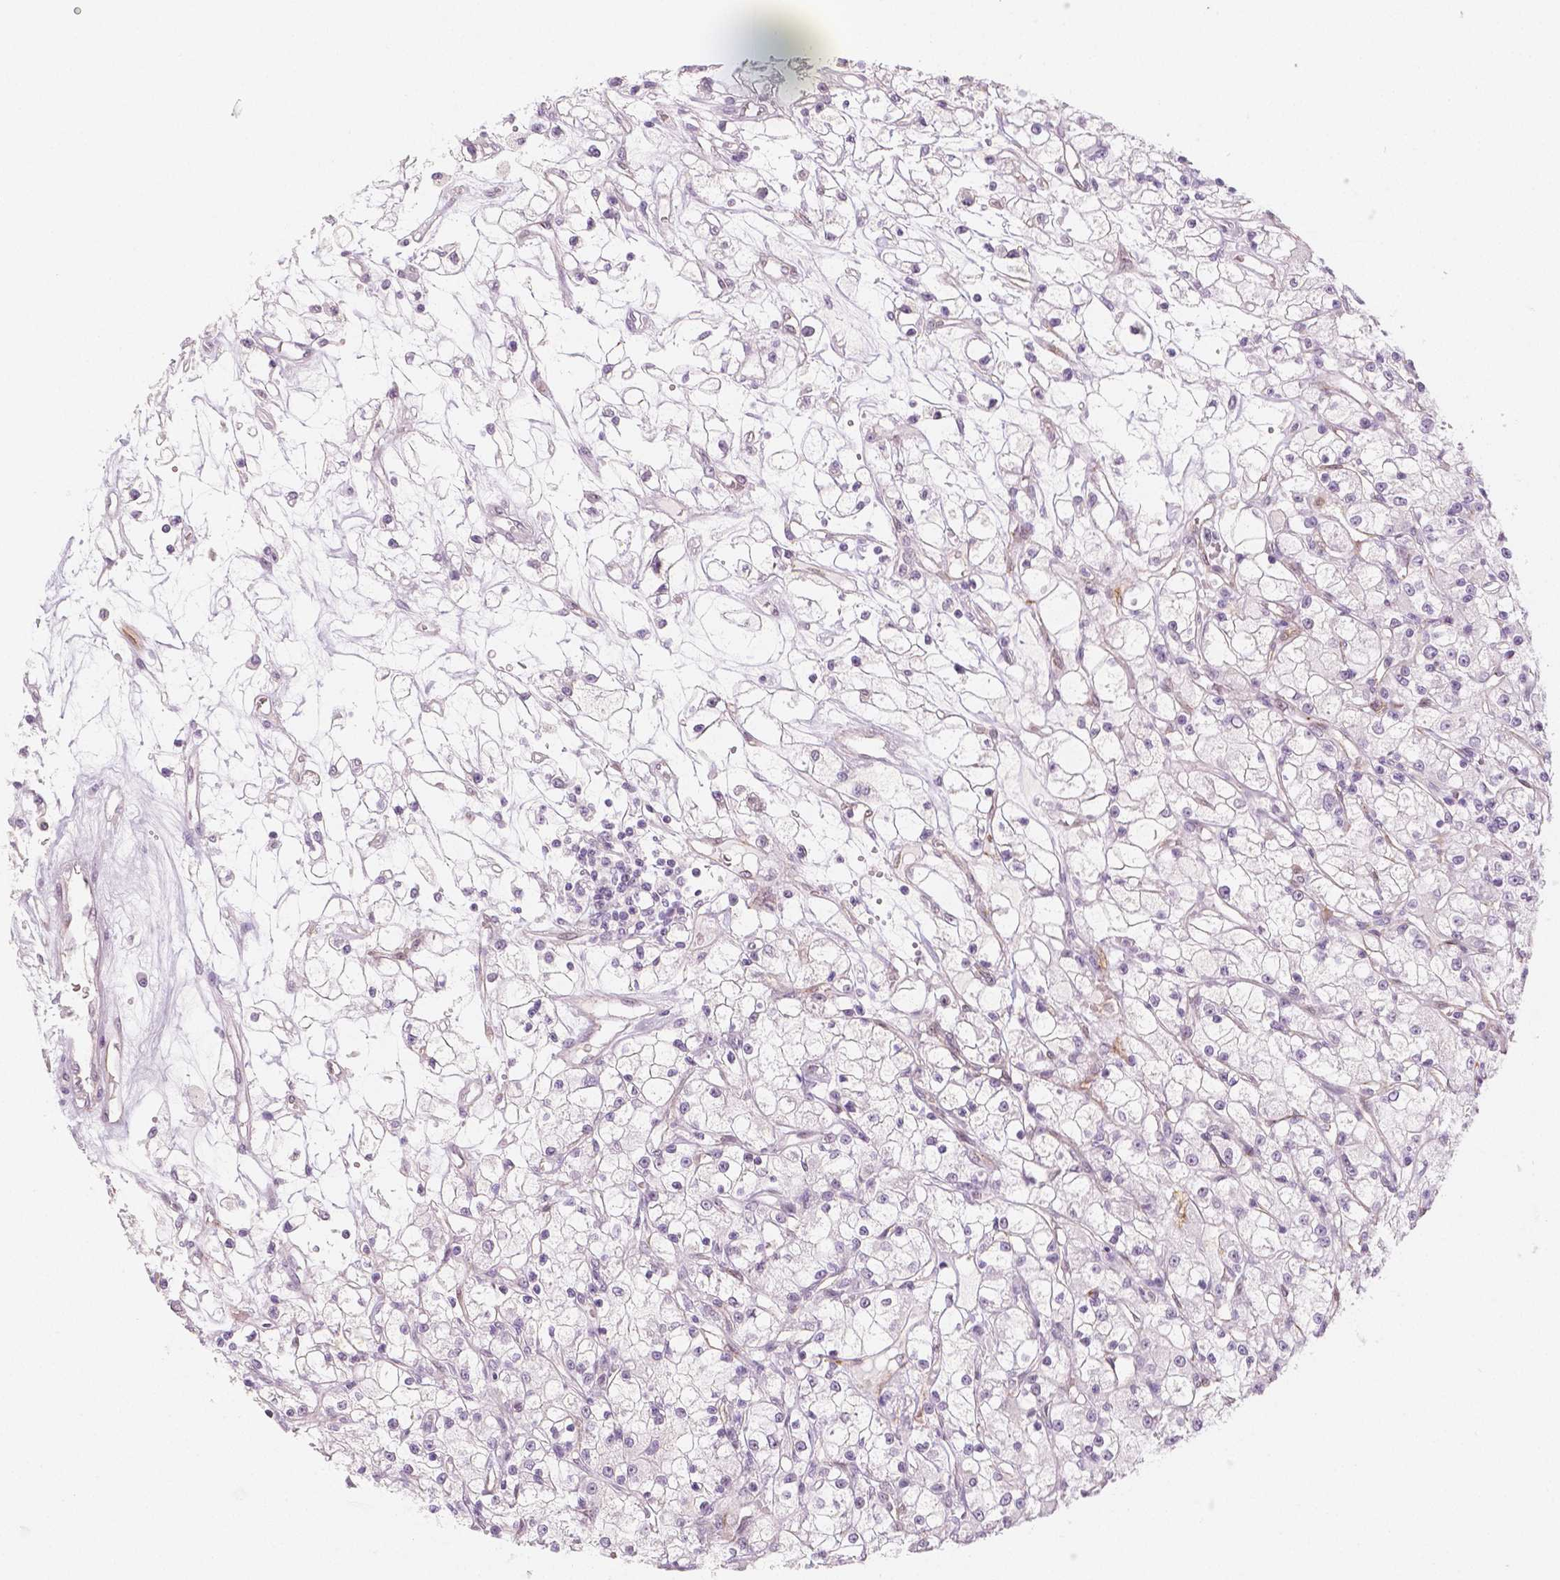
{"staining": {"intensity": "negative", "quantity": "none", "location": "none"}, "tissue": "renal cancer", "cell_type": "Tumor cells", "image_type": "cancer", "snomed": [{"axis": "morphology", "description": "Adenocarcinoma, NOS"}, {"axis": "topography", "description": "Kidney"}], "caption": "High power microscopy photomicrograph of an immunohistochemistry (IHC) photomicrograph of renal cancer (adenocarcinoma), revealing no significant positivity in tumor cells. (Stains: DAB immunohistochemistry (IHC) with hematoxylin counter stain, Microscopy: brightfield microscopy at high magnification).", "gene": "KDM5B", "patient": {"sex": "female", "age": 59}}